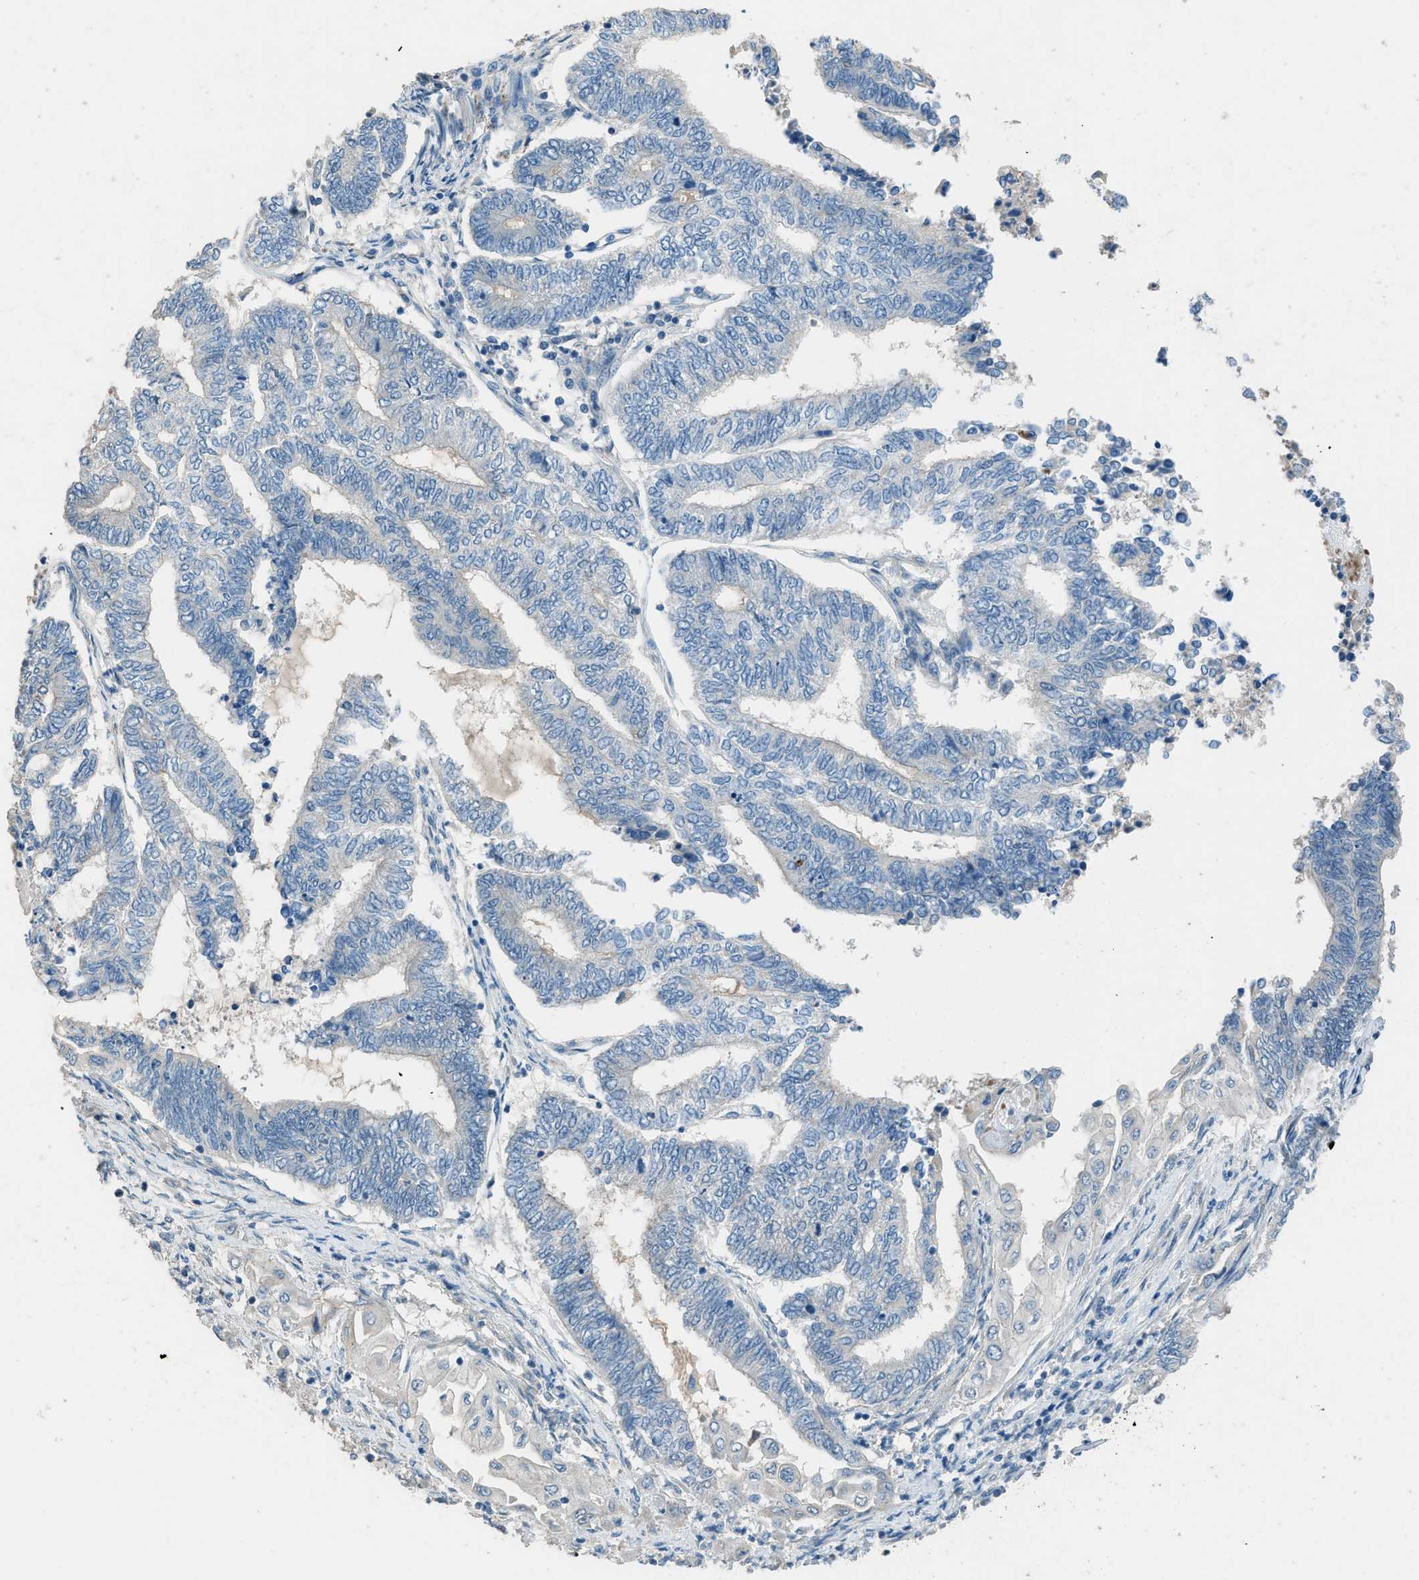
{"staining": {"intensity": "negative", "quantity": "none", "location": "none"}, "tissue": "endometrial cancer", "cell_type": "Tumor cells", "image_type": "cancer", "snomed": [{"axis": "morphology", "description": "Adenocarcinoma, NOS"}, {"axis": "topography", "description": "Uterus"}, {"axis": "topography", "description": "Endometrium"}], "caption": "The immunohistochemistry (IHC) photomicrograph has no significant staining in tumor cells of endometrial cancer tissue.", "gene": "TIMD4", "patient": {"sex": "female", "age": 70}}